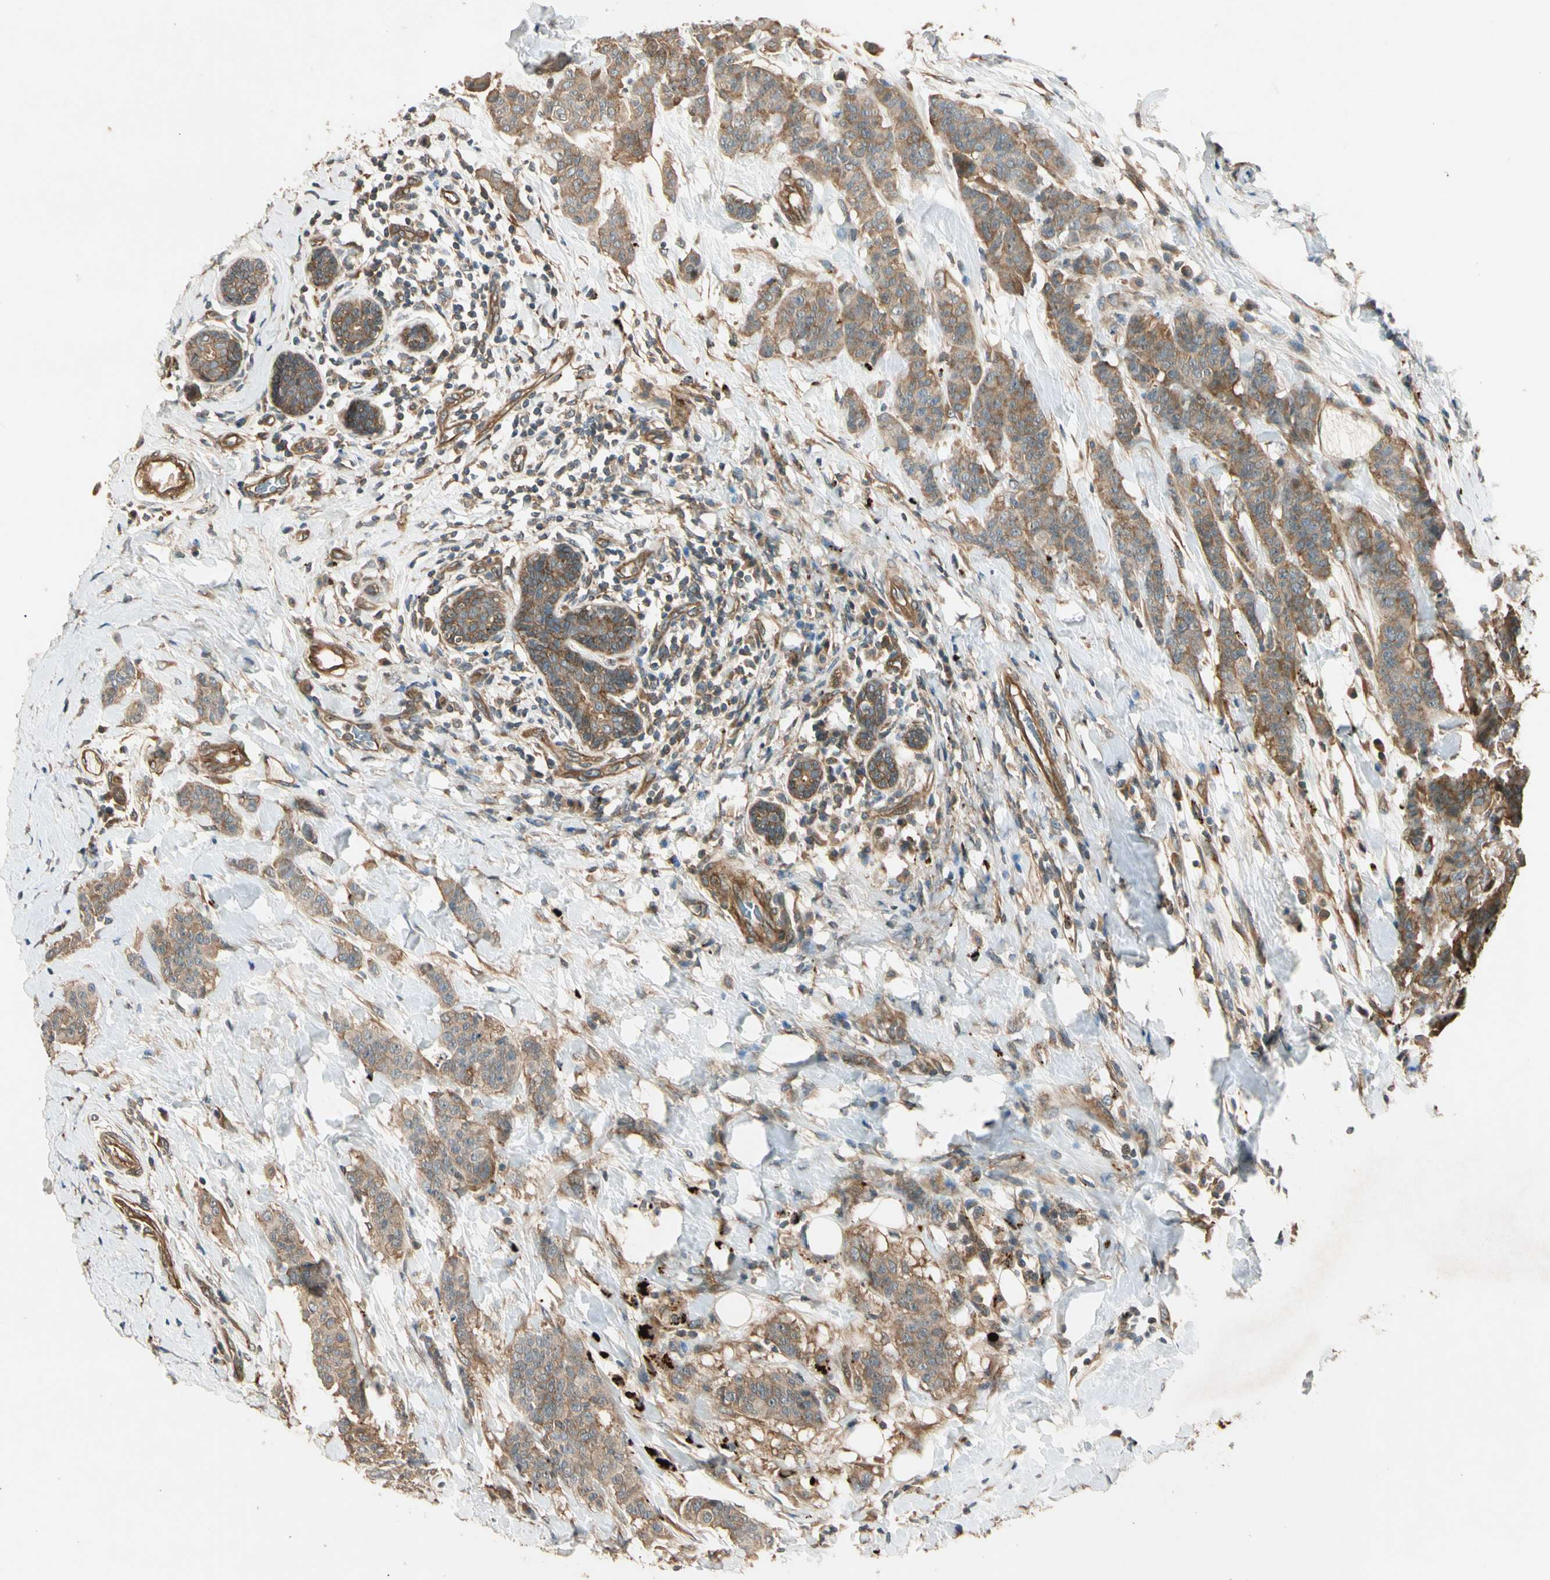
{"staining": {"intensity": "moderate", "quantity": ">75%", "location": "cytoplasmic/membranous"}, "tissue": "breast cancer", "cell_type": "Tumor cells", "image_type": "cancer", "snomed": [{"axis": "morphology", "description": "Duct carcinoma"}, {"axis": "topography", "description": "Breast"}], "caption": "Infiltrating ductal carcinoma (breast) stained for a protein shows moderate cytoplasmic/membranous positivity in tumor cells.", "gene": "ROCK2", "patient": {"sex": "female", "age": 40}}